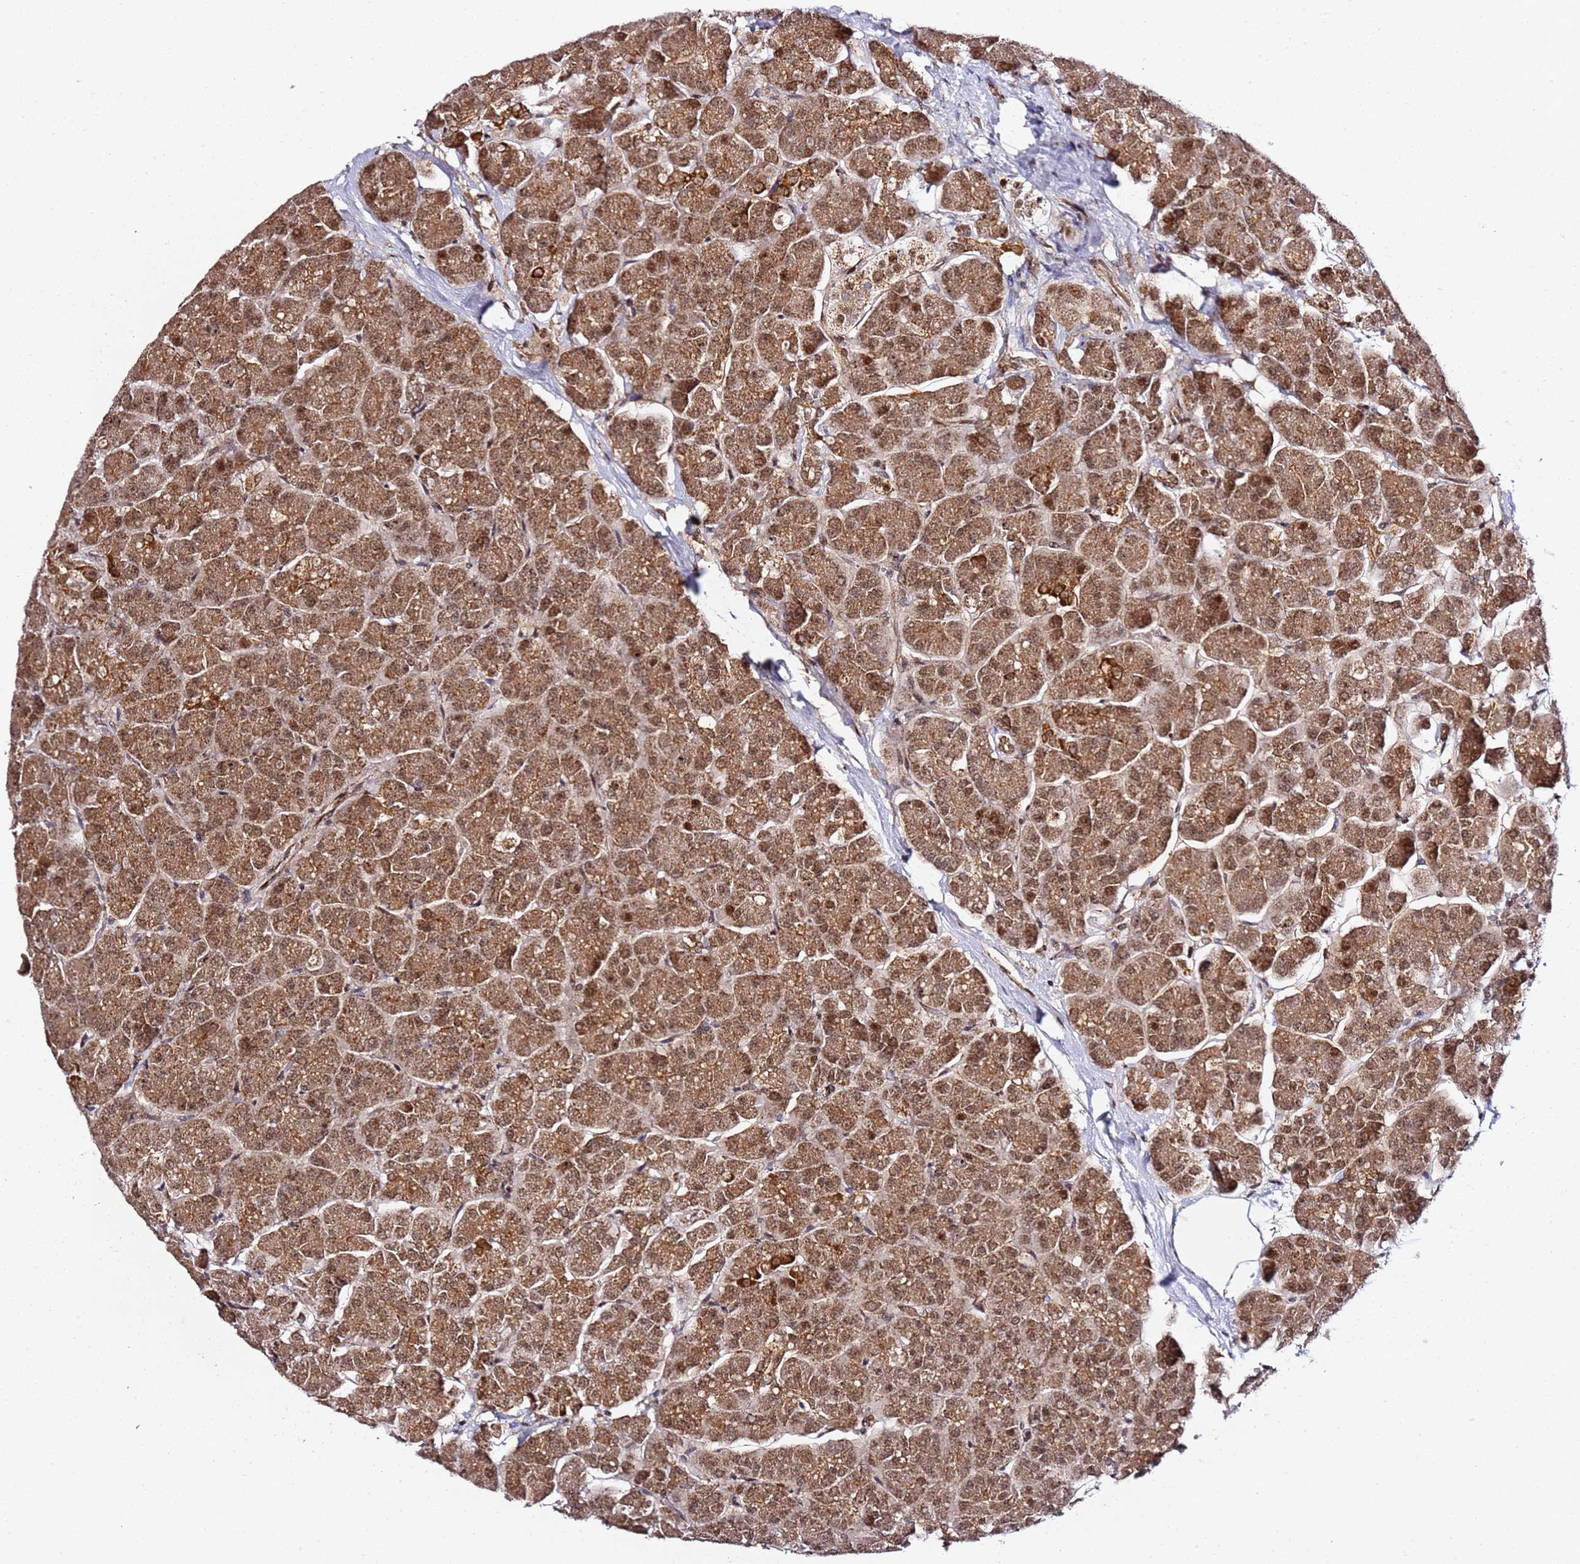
{"staining": {"intensity": "strong", "quantity": ">75%", "location": "cytoplasmic/membranous,nuclear"}, "tissue": "pancreas", "cell_type": "Exocrine glandular cells", "image_type": "normal", "snomed": [{"axis": "morphology", "description": "Normal tissue, NOS"}, {"axis": "topography", "description": "Pancreas"}, {"axis": "topography", "description": "Peripheral nerve tissue"}], "caption": "Protein staining of normal pancreas shows strong cytoplasmic/membranous,nuclear expression in approximately >75% of exocrine glandular cells.", "gene": "TP53AIP1", "patient": {"sex": "male", "age": 54}}